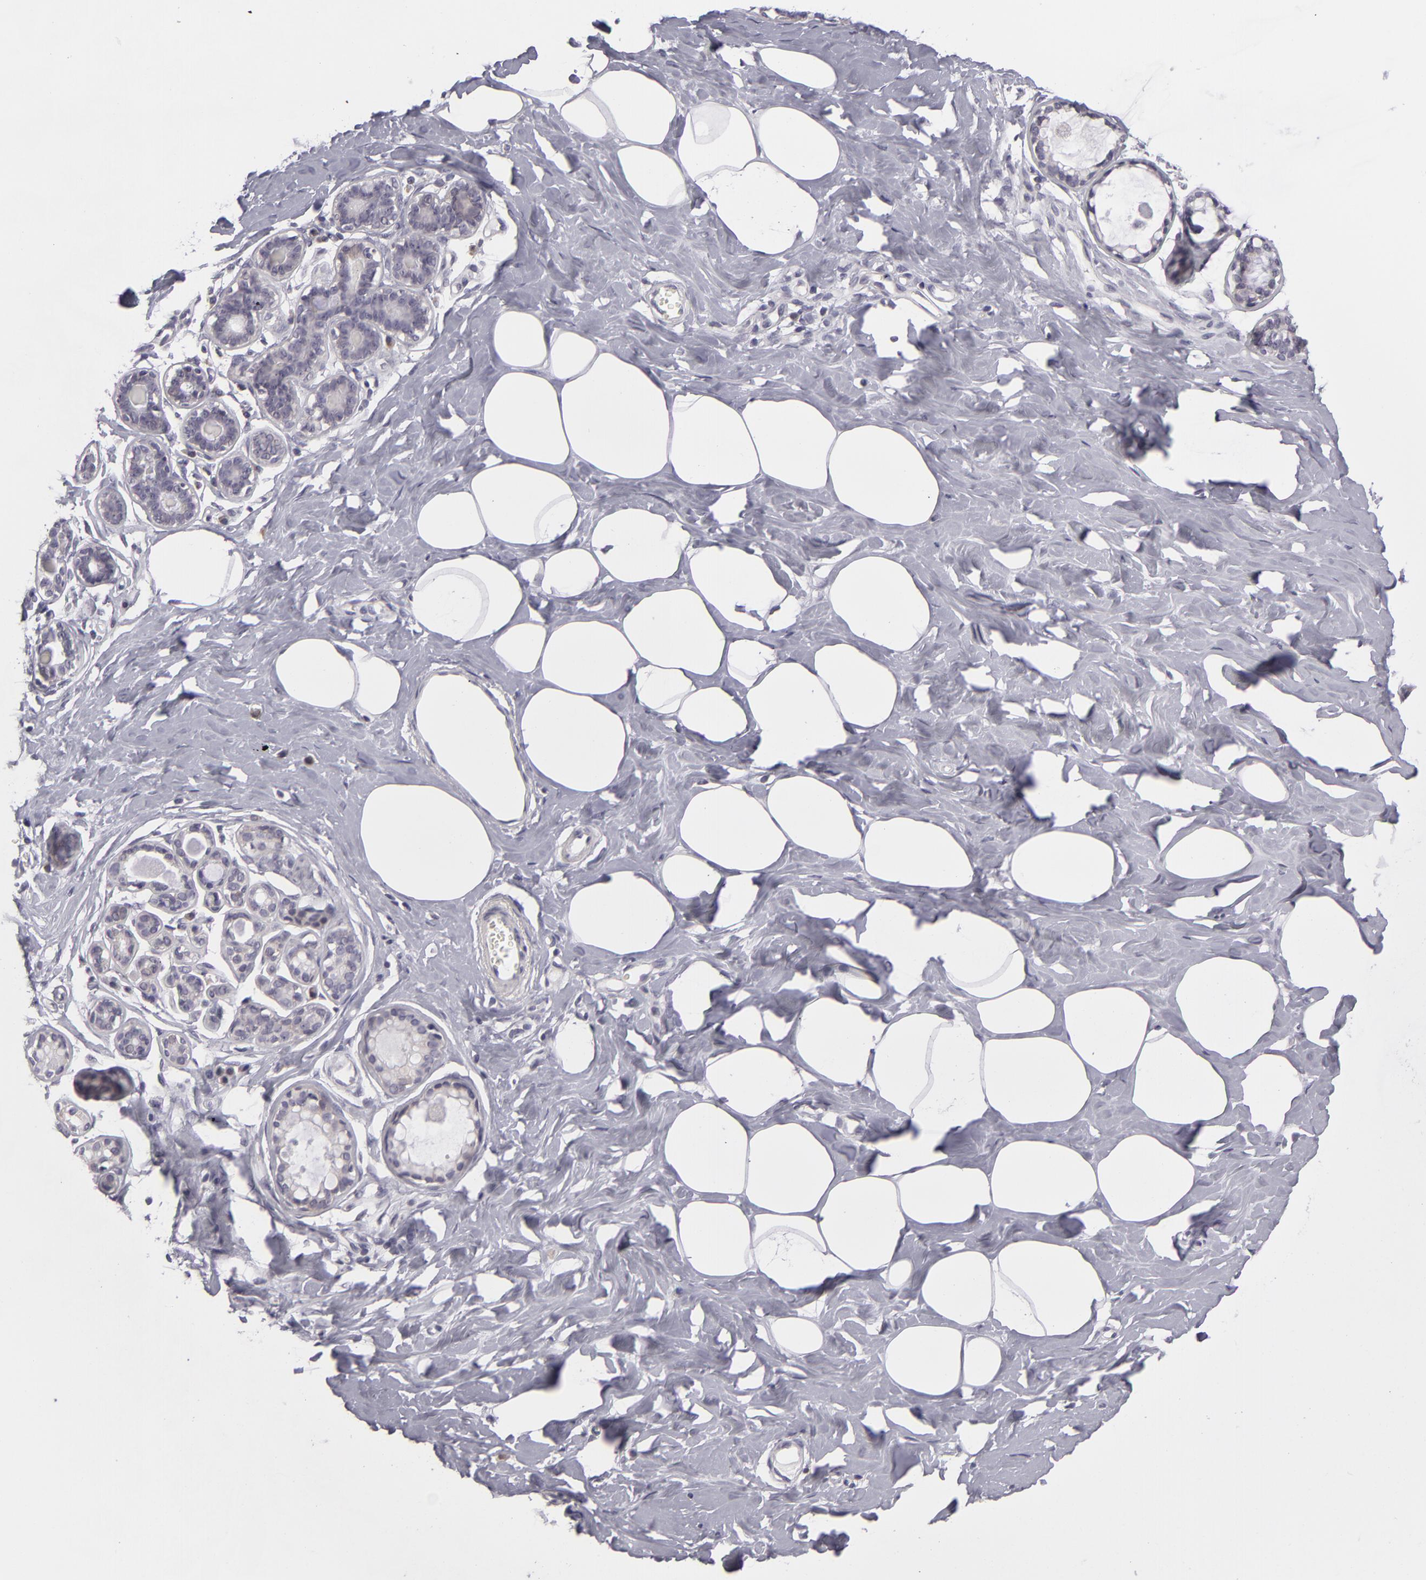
{"staining": {"intensity": "negative", "quantity": "none", "location": "none"}, "tissue": "breast", "cell_type": "Adipocytes", "image_type": "normal", "snomed": [{"axis": "morphology", "description": "Normal tissue, NOS"}, {"axis": "topography", "description": "Breast"}], "caption": "DAB (3,3'-diaminobenzidine) immunohistochemical staining of unremarkable breast displays no significant expression in adipocytes. (Stains: DAB immunohistochemistry (IHC) with hematoxylin counter stain, Microscopy: brightfield microscopy at high magnification).", "gene": "ATP2B3", "patient": {"sex": "female", "age": 45}}